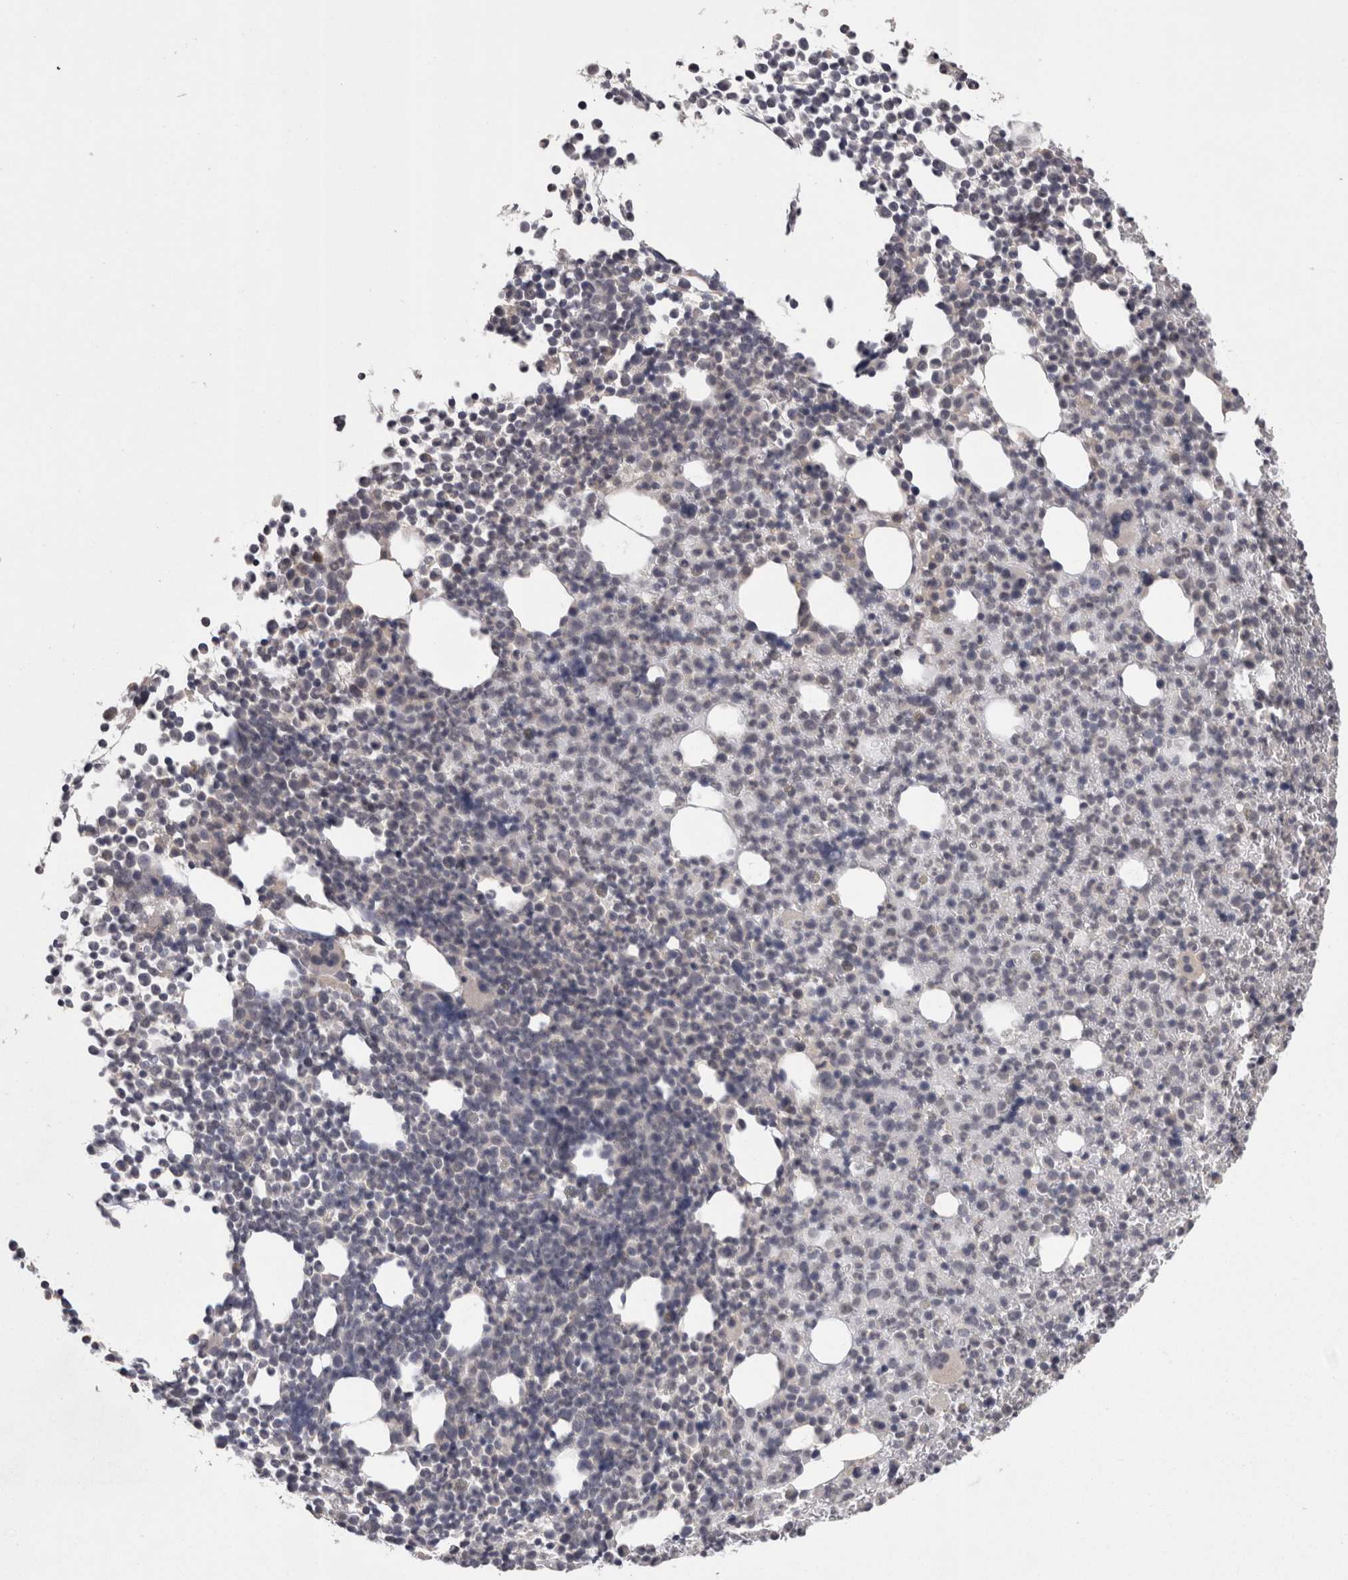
{"staining": {"intensity": "weak", "quantity": "<25%", "location": "cytoplasmic/membranous"}, "tissue": "bone marrow", "cell_type": "Hematopoietic cells", "image_type": "normal", "snomed": [{"axis": "morphology", "description": "Normal tissue, NOS"}, {"axis": "morphology", "description": "Inflammation, NOS"}, {"axis": "topography", "description": "Bone marrow"}], "caption": "This photomicrograph is of normal bone marrow stained with immunohistochemistry to label a protein in brown with the nuclei are counter-stained blue. There is no expression in hematopoietic cells.", "gene": "PON3", "patient": {"sex": "male", "age": 34}}